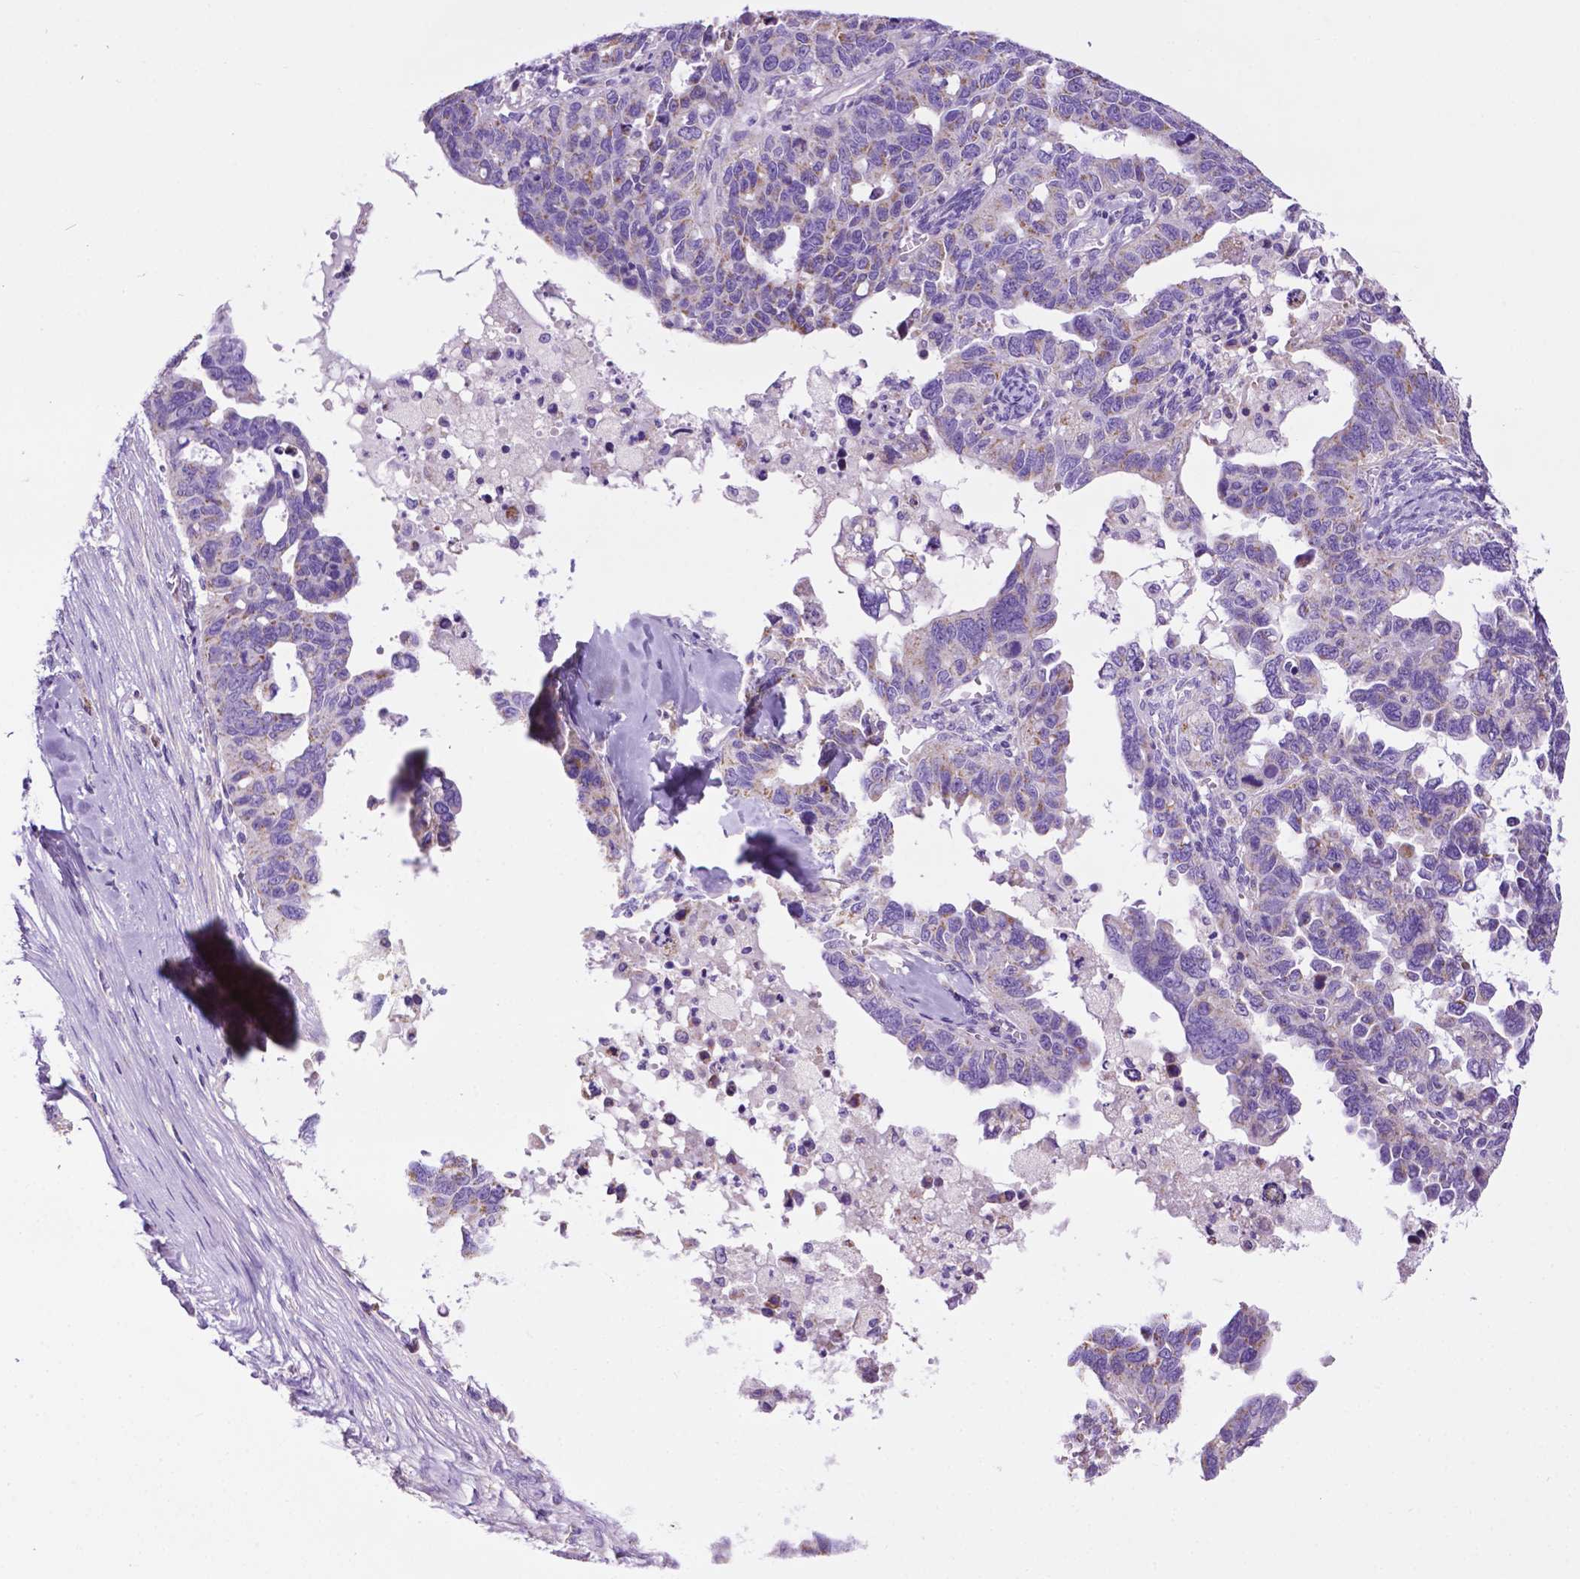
{"staining": {"intensity": "weak", "quantity": "<25%", "location": "cytoplasmic/membranous"}, "tissue": "ovarian cancer", "cell_type": "Tumor cells", "image_type": "cancer", "snomed": [{"axis": "morphology", "description": "Cystadenocarcinoma, serous, NOS"}, {"axis": "topography", "description": "Ovary"}], "caption": "Ovarian cancer (serous cystadenocarcinoma) was stained to show a protein in brown. There is no significant staining in tumor cells.", "gene": "PHYHIP", "patient": {"sex": "female", "age": 69}}